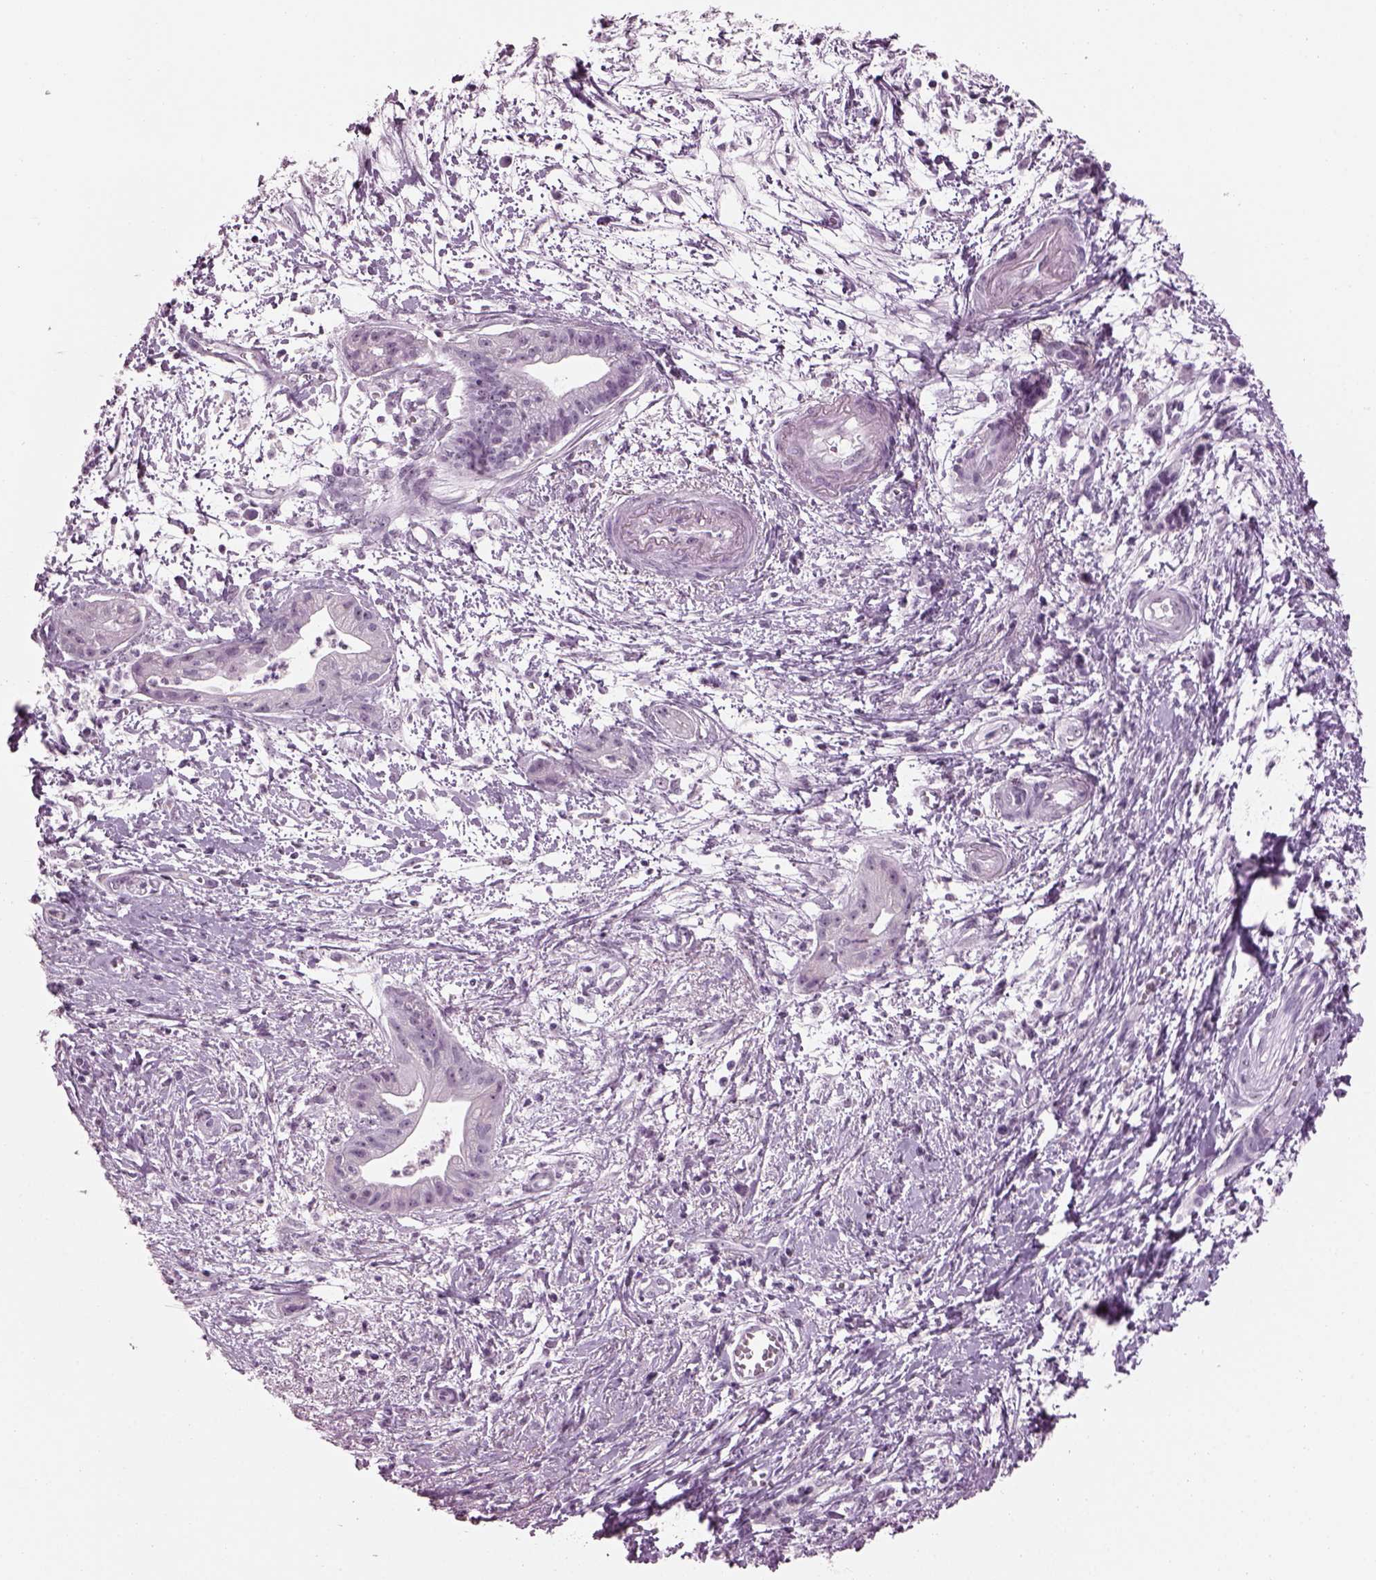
{"staining": {"intensity": "weak", "quantity": "<25%", "location": "nuclear"}, "tissue": "pancreatic cancer", "cell_type": "Tumor cells", "image_type": "cancer", "snomed": [{"axis": "morphology", "description": "Normal tissue, NOS"}, {"axis": "morphology", "description": "Adenocarcinoma, NOS"}, {"axis": "topography", "description": "Lymph node"}, {"axis": "topography", "description": "Pancreas"}], "caption": "This histopathology image is of pancreatic cancer (adenocarcinoma) stained with immunohistochemistry to label a protein in brown with the nuclei are counter-stained blue. There is no positivity in tumor cells. (DAB immunohistochemistry (IHC) with hematoxylin counter stain).", "gene": "ADGRG2", "patient": {"sex": "female", "age": 58}}